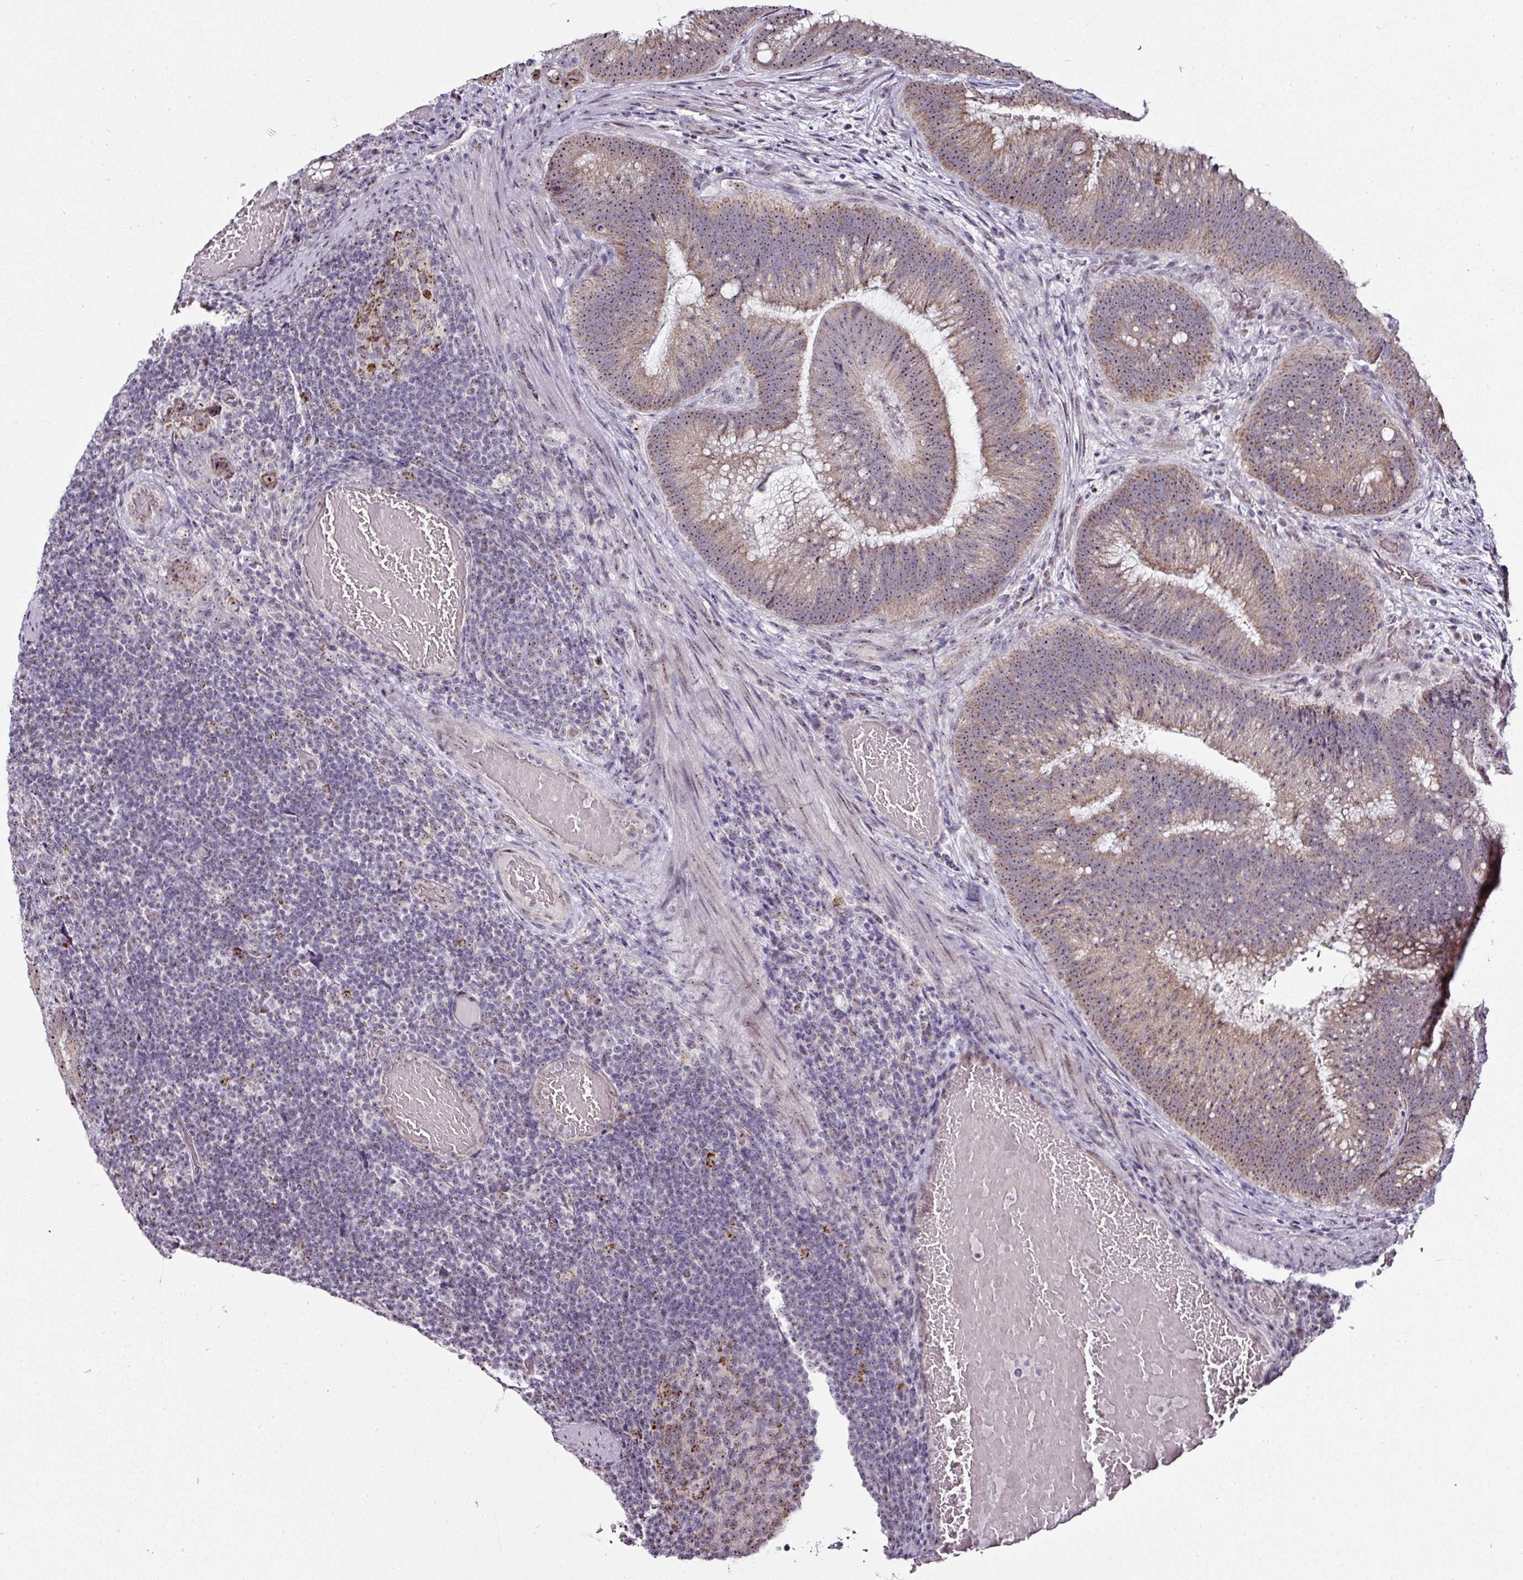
{"staining": {"intensity": "moderate", "quantity": ">75%", "location": "cytoplasmic/membranous,nuclear"}, "tissue": "colorectal cancer", "cell_type": "Tumor cells", "image_type": "cancer", "snomed": [{"axis": "morphology", "description": "Adenocarcinoma, NOS"}, {"axis": "topography", "description": "Colon"}], "caption": "Adenocarcinoma (colorectal) stained with a brown dye demonstrates moderate cytoplasmic/membranous and nuclear positive expression in about >75% of tumor cells.", "gene": "NACC2", "patient": {"sex": "female", "age": 43}}